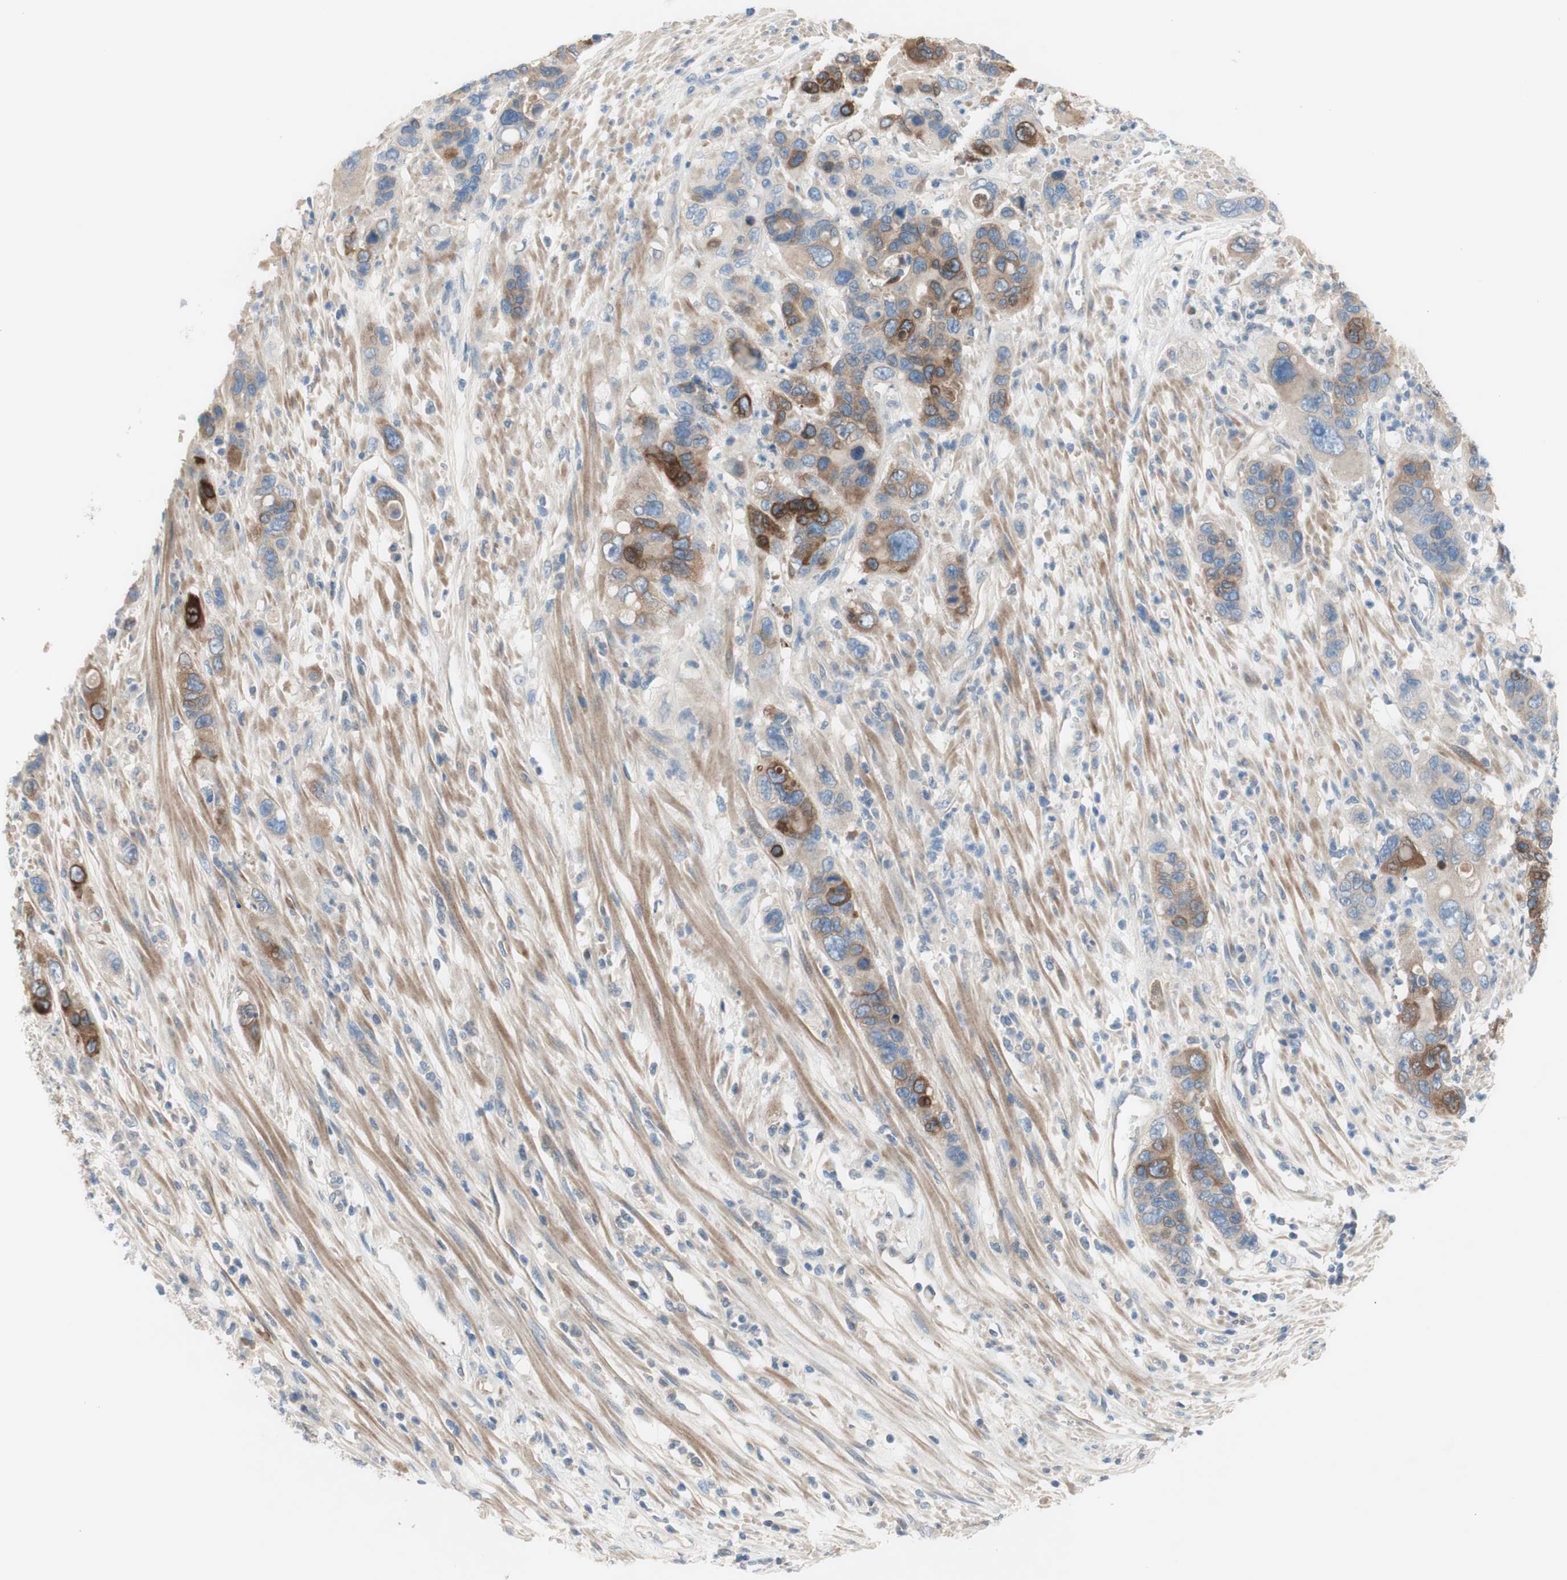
{"staining": {"intensity": "moderate", "quantity": ">75%", "location": "cytoplasmic/membranous"}, "tissue": "pancreatic cancer", "cell_type": "Tumor cells", "image_type": "cancer", "snomed": [{"axis": "morphology", "description": "Adenocarcinoma, NOS"}, {"axis": "topography", "description": "Pancreas"}], "caption": "Tumor cells show medium levels of moderate cytoplasmic/membranous staining in approximately >75% of cells in human pancreatic adenocarcinoma.", "gene": "FDFT1", "patient": {"sex": "female", "age": 71}}